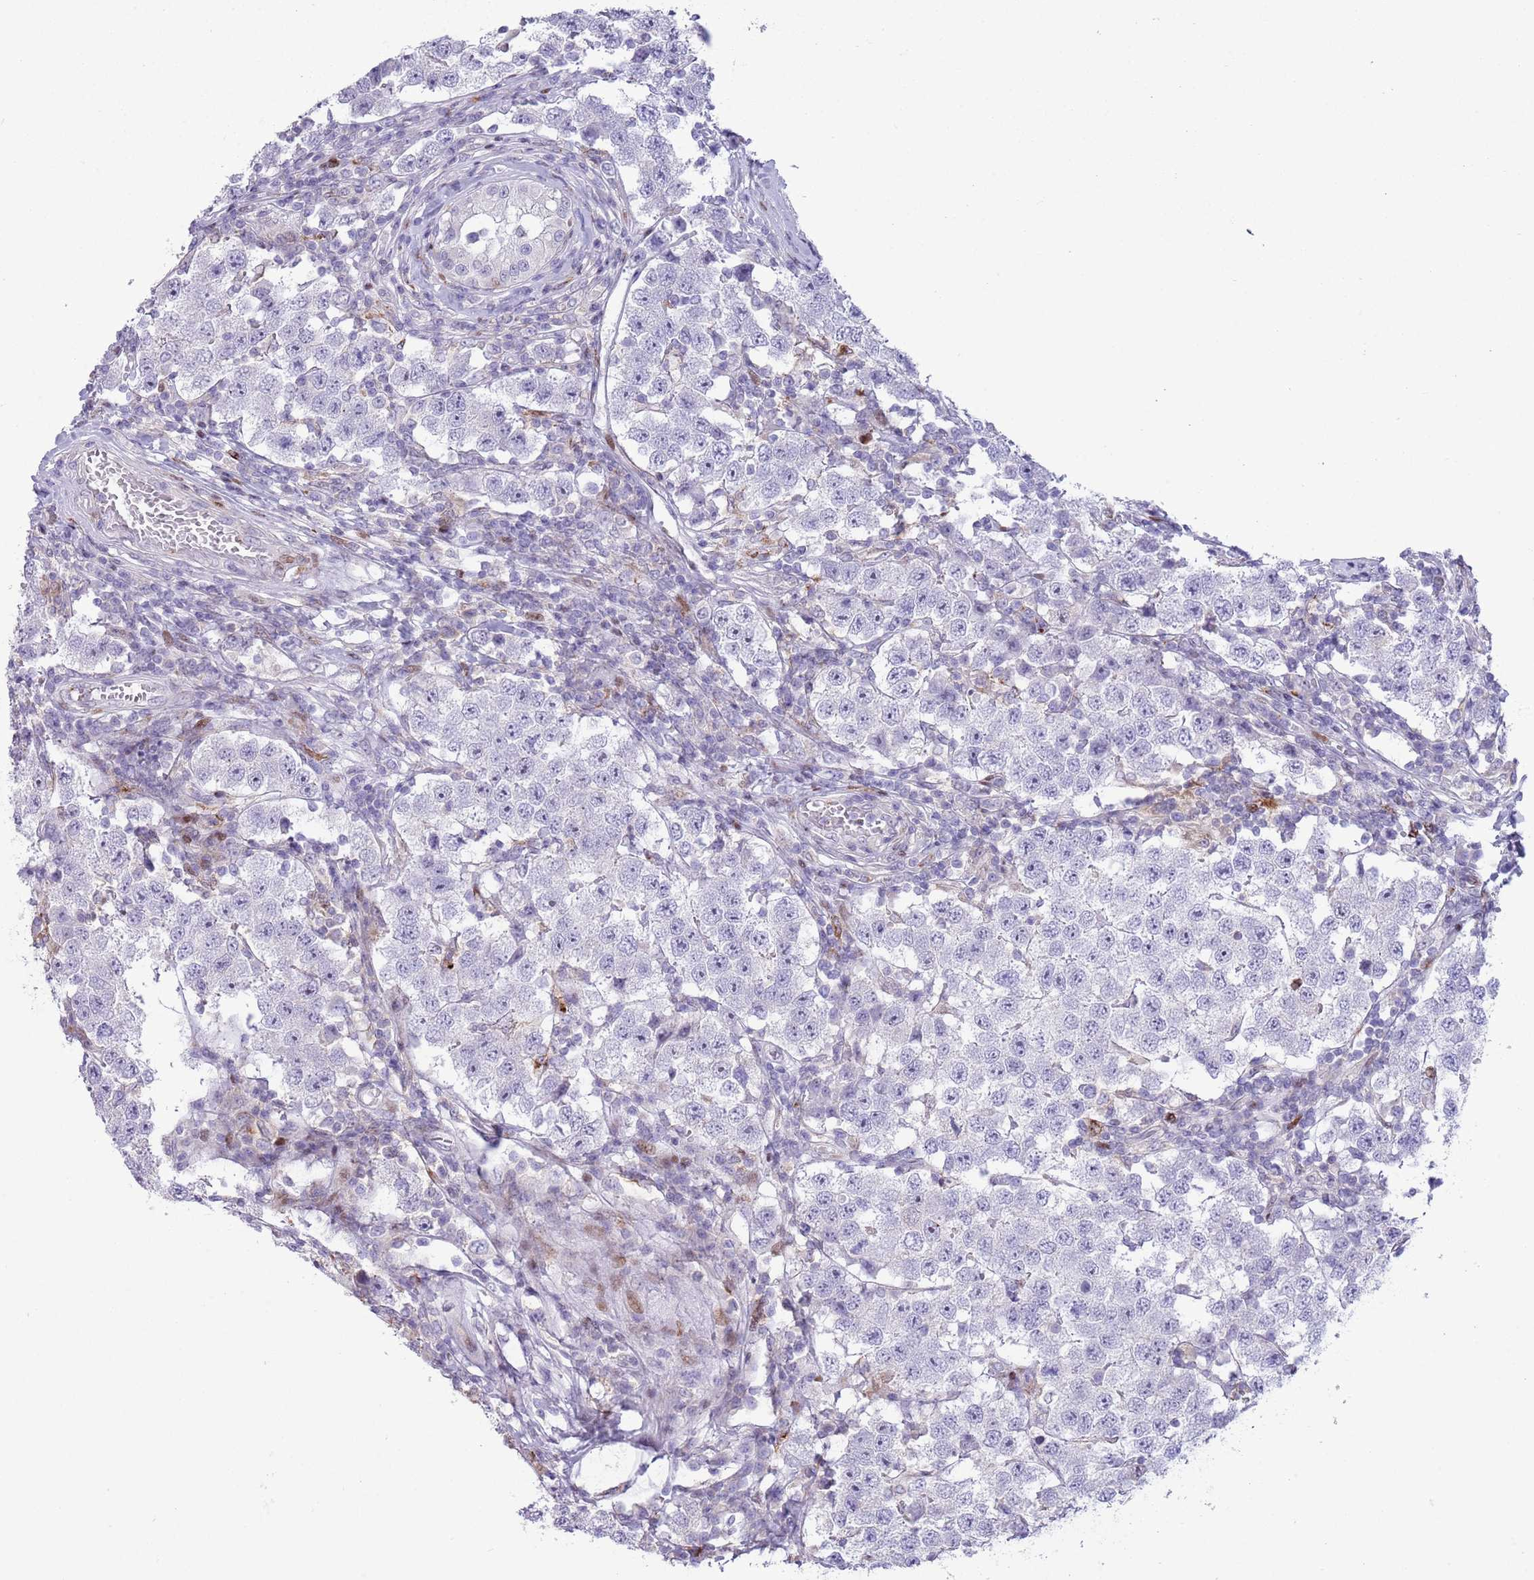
{"staining": {"intensity": "negative", "quantity": "none", "location": "none"}, "tissue": "testis cancer", "cell_type": "Tumor cells", "image_type": "cancer", "snomed": [{"axis": "morphology", "description": "Seminoma, NOS"}, {"axis": "topography", "description": "Testis"}], "caption": "Immunohistochemistry (IHC) image of testis cancer stained for a protein (brown), which exhibits no staining in tumor cells. (DAB immunohistochemistry with hematoxylin counter stain).", "gene": "ANO8", "patient": {"sex": "male", "age": 34}}